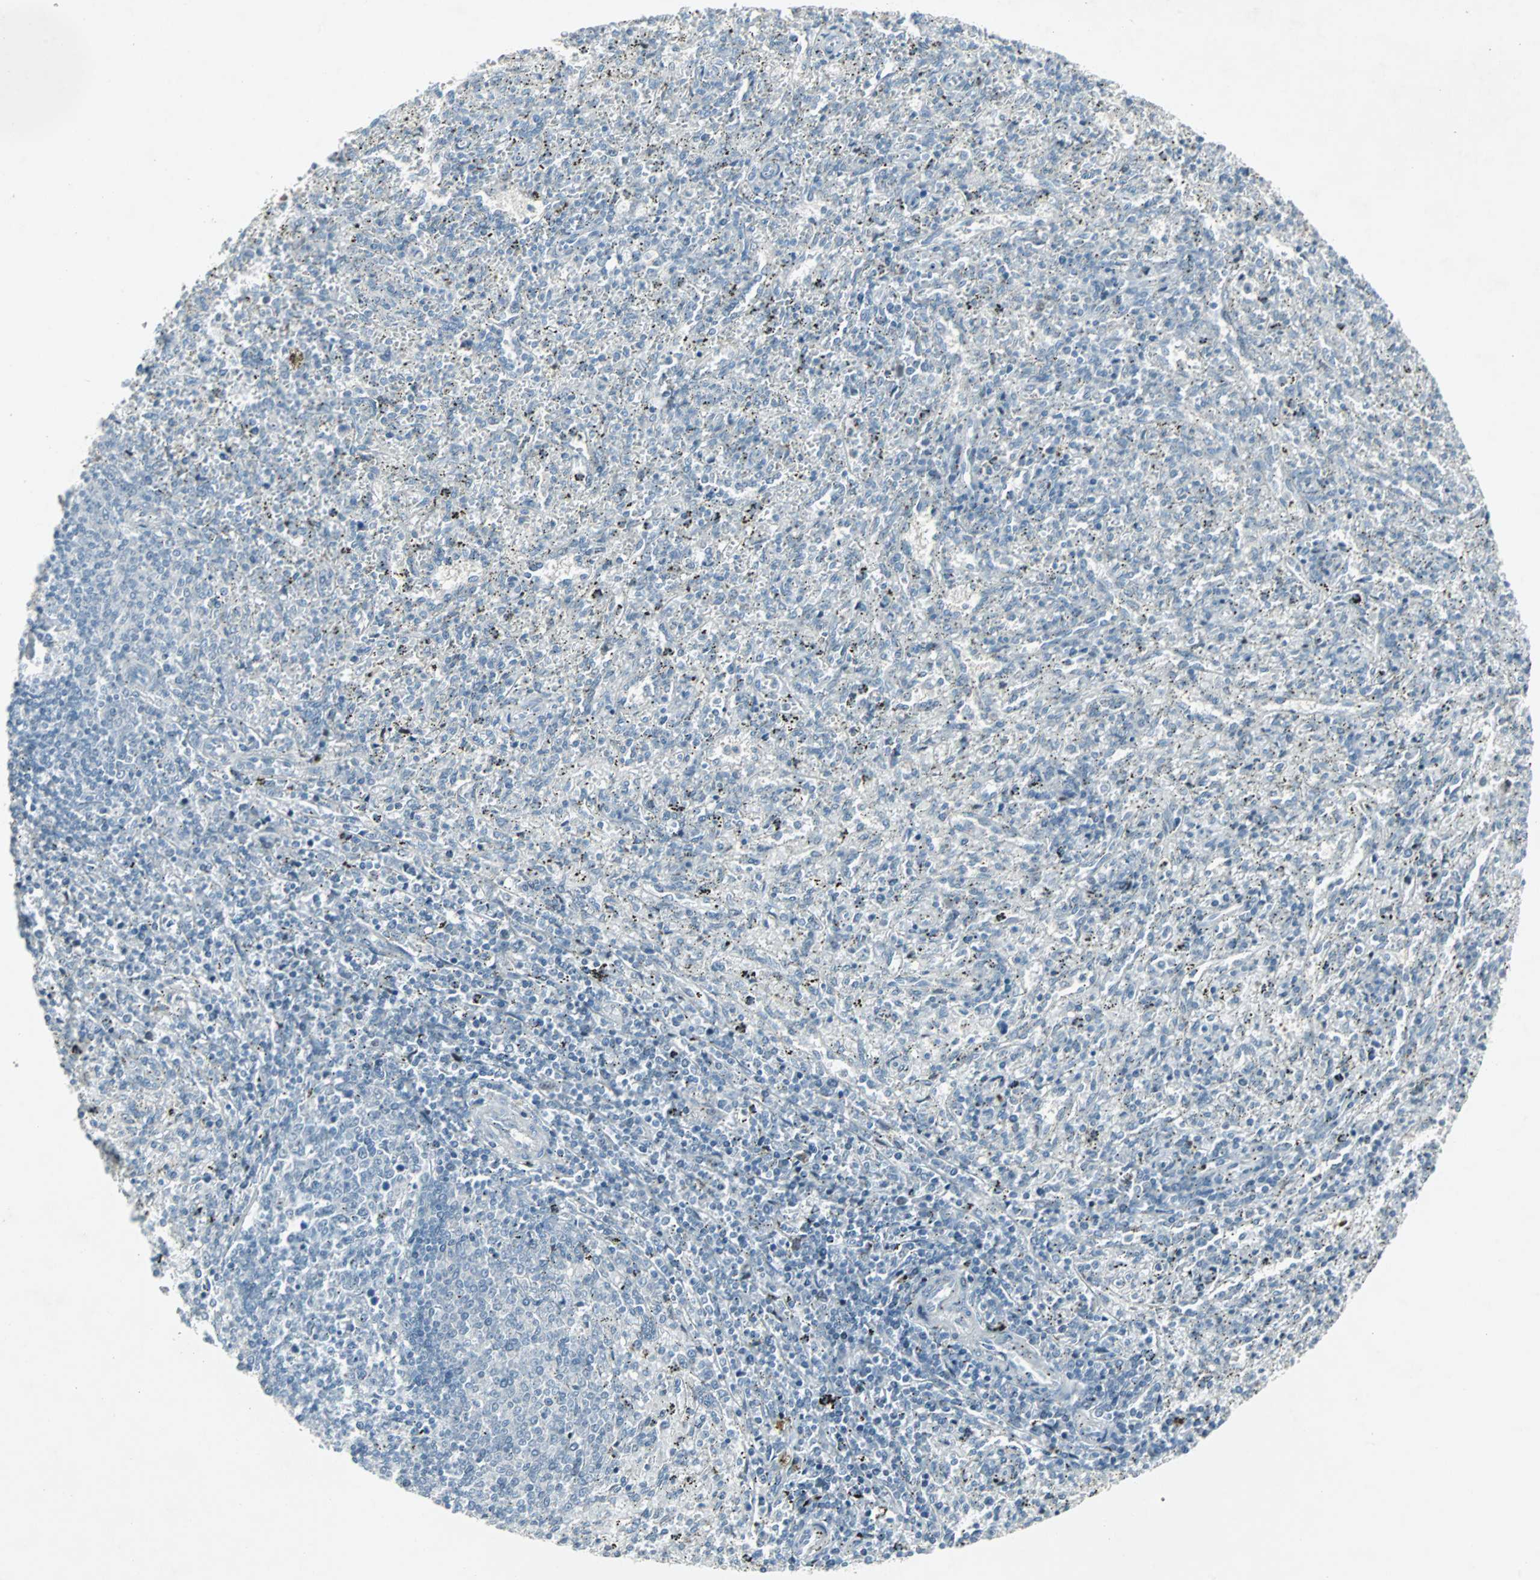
{"staining": {"intensity": "negative", "quantity": "none", "location": "none"}, "tissue": "spleen", "cell_type": "Cells in red pulp", "image_type": "normal", "snomed": [{"axis": "morphology", "description": "Normal tissue, NOS"}, {"axis": "topography", "description": "Spleen"}], "caption": "Spleen was stained to show a protein in brown. There is no significant staining in cells in red pulp. (Stains: DAB IHC with hematoxylin counter stain, Microscopy: brightfield microscopy at high magnification).", "gene": "LANCL3", "patient": {"sex": "female", "age": 10}}